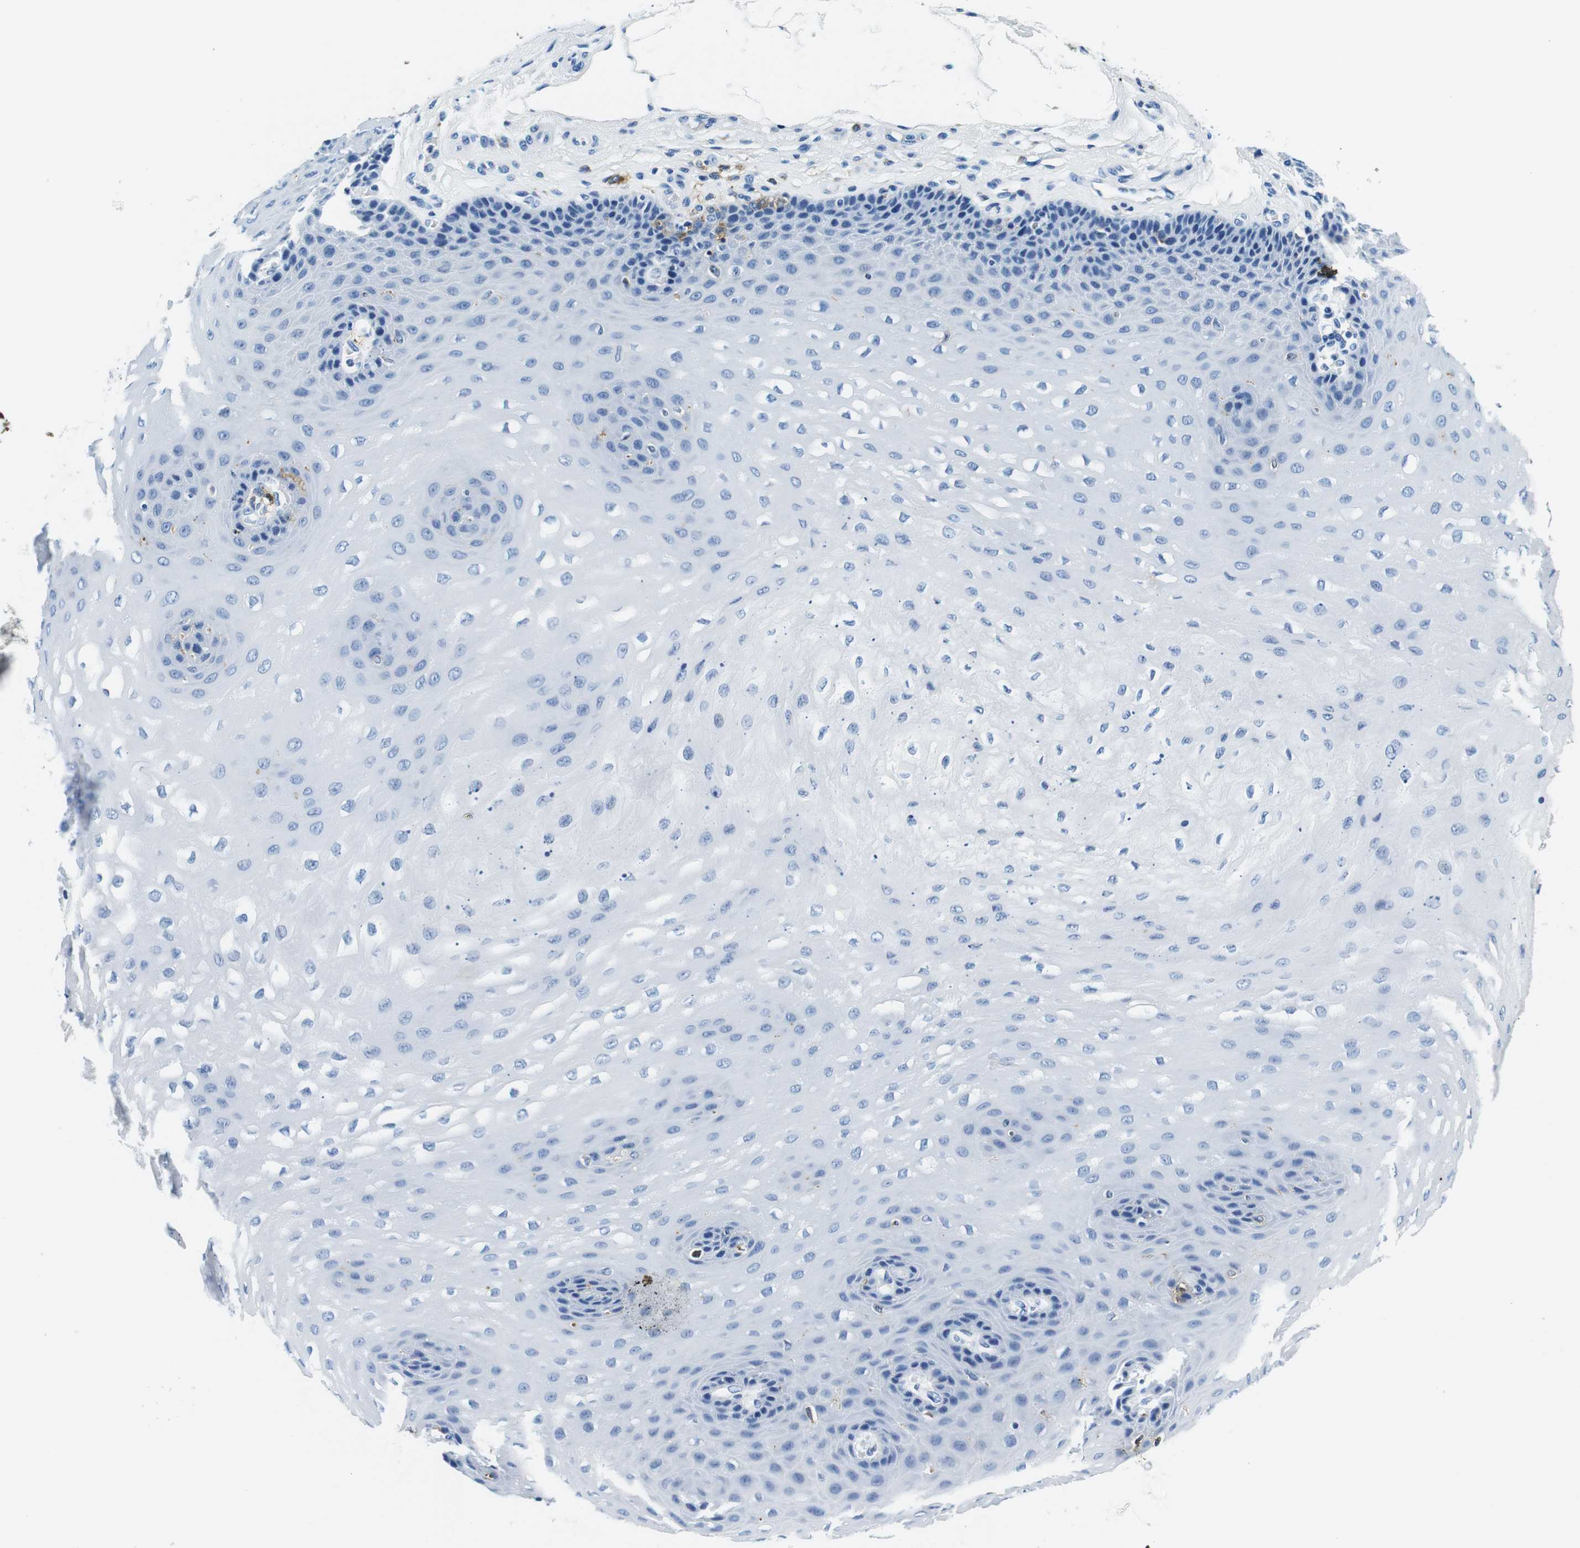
{"staining": {"intensity": "negative", "quantity": "none", "location": "none"}, "tissue": "esophagus", "cell_type": "Squamous epithelial cells", "image_type": "normal", "snomed": [{"axis": "morphology", "description": "Normal tissue, NOS"}, {"axis": "topography", "description": "Esophagus"}], "caption": "Histopathology image shows no significant protein expression in squamous epithelial cells of unremarkable esophagus. (Stains: DAB (3,3'-diaminobenzidine) immunohistochemistry with hematoxylin counter stain, Microscopy: brightfield microscopy at high magnification).", "gene": "HLA", "patient": {"sex": "female", "age": 72}}